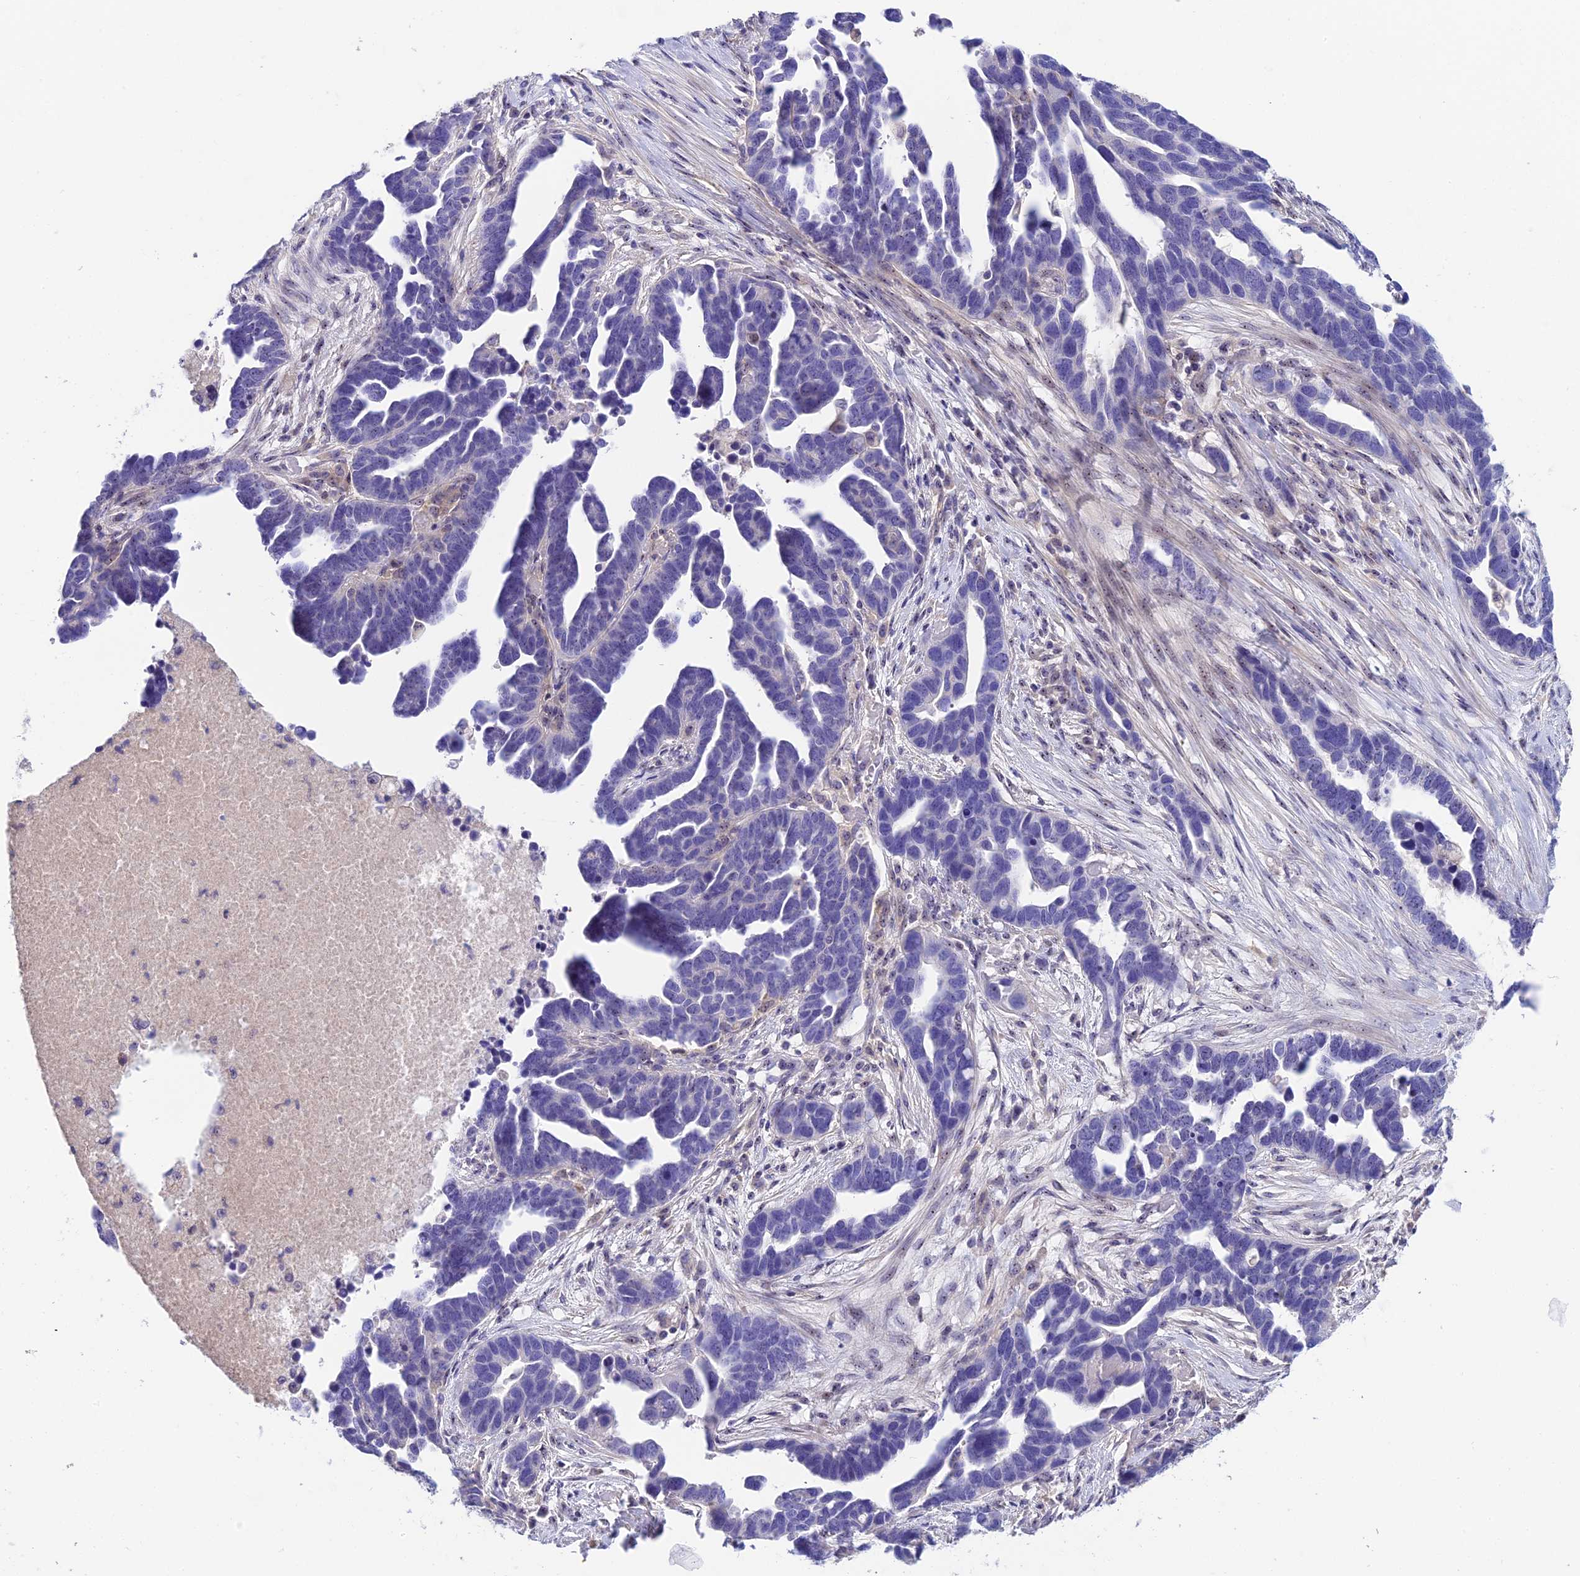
{"staining": {"intensity": "negative", "quantity": "none", "location": "none"}, "tissue": "ovarian cancer", "cell_type": "Tumor cells", "image_type": "cancer", "snomed": [{"axis": "morphology", "description": "Cystadenocarcinoma, serous, NOS"}, {"axis": "topography", "description": "Ovary"}], "caption": "High magnification brightfield microscopy of serous cystadenocarcinoma (ovarian) stained with DAB (3,3'-diaminobenzidine) (brown) and counterstained with hematoxylin (blue): tumor cells show no significant positivity.", "gene": "DUSP29", "patient": {"sex": "female", "age": 54}}